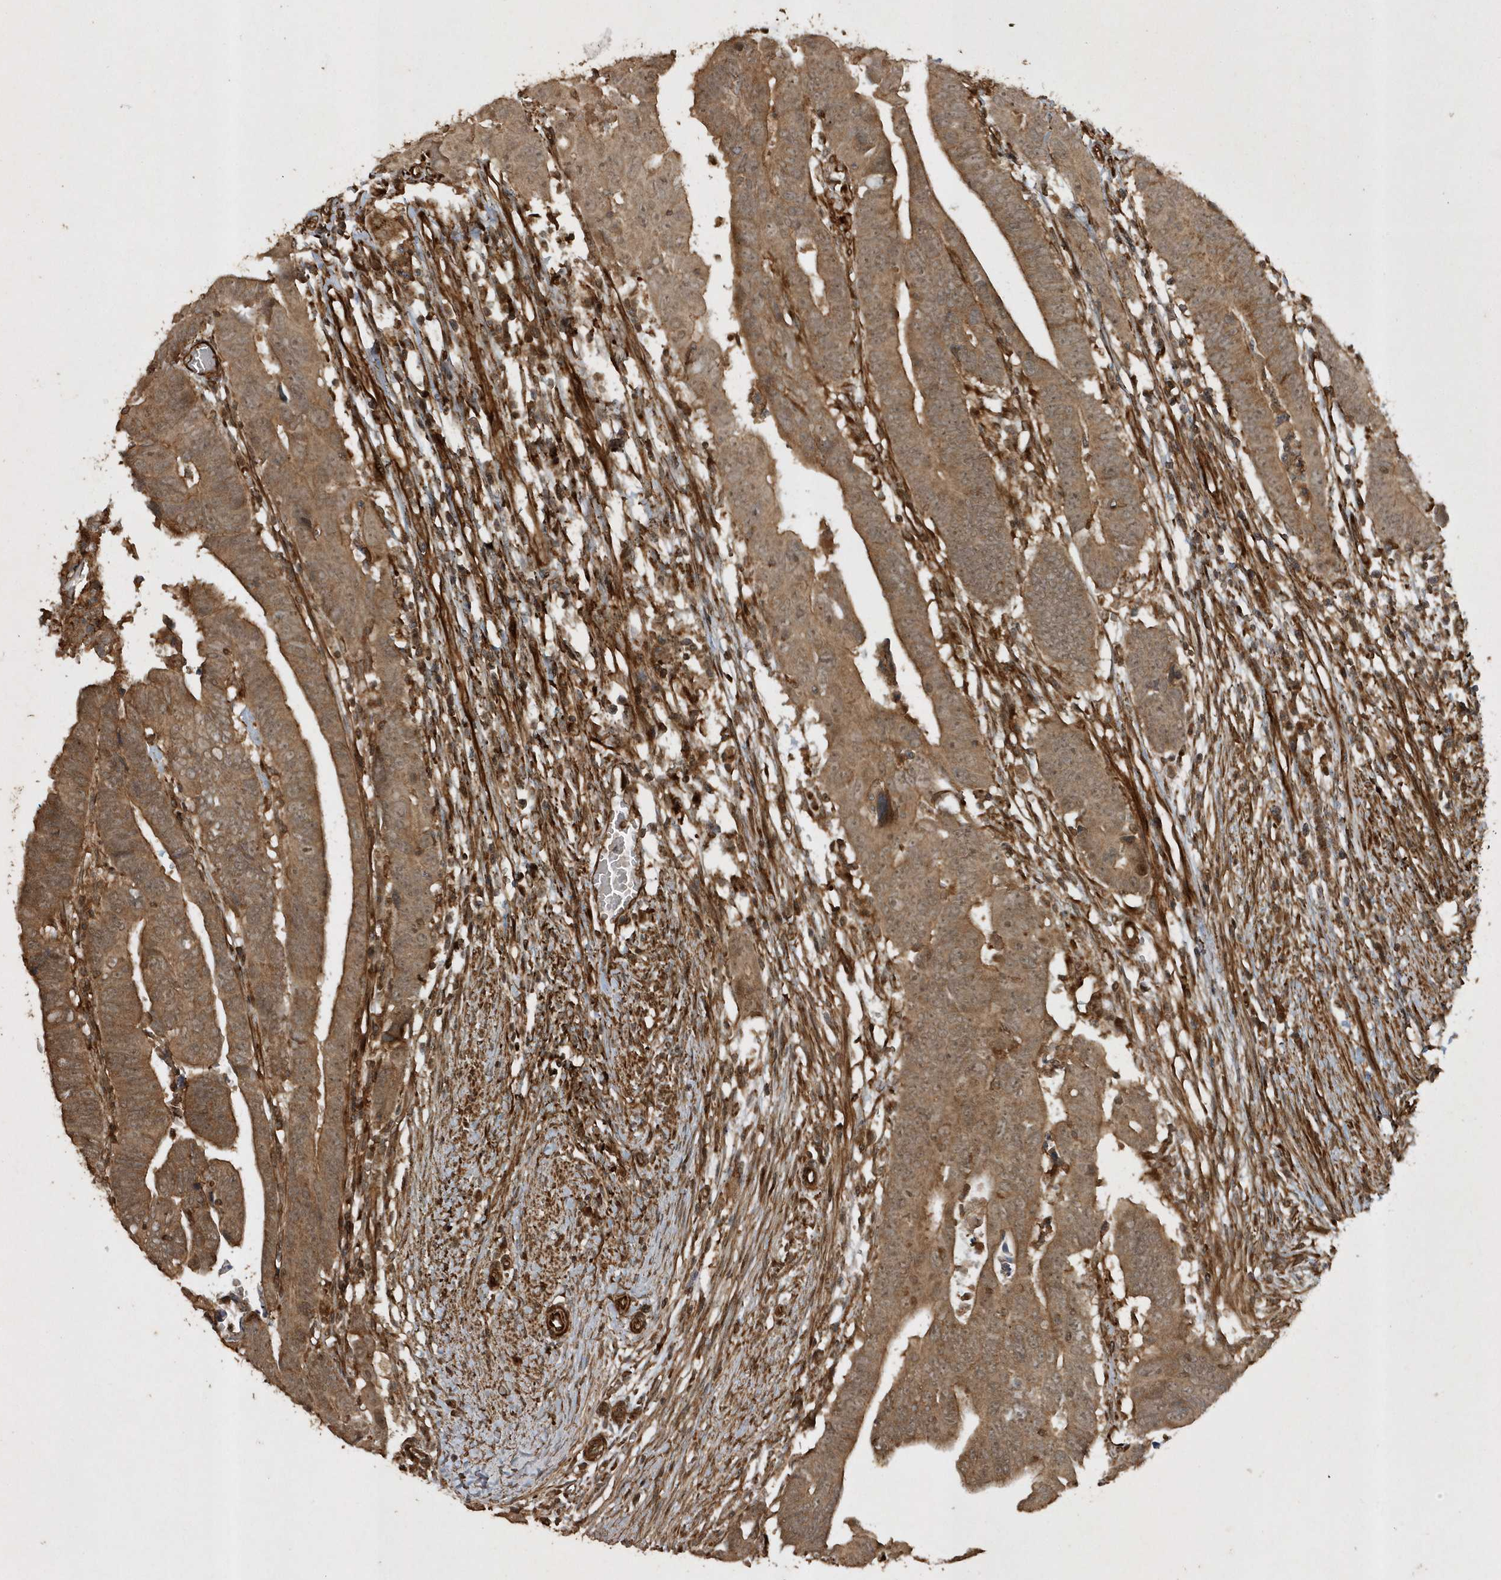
{"staining": {"intensity": "moderate", "quantity": ">75%", "location": "cytoplasmic/membranous"}, "tissue": "colorectal cancer", "cell_type": "Tumor cells", "image_type": "cancer", "snomed": [{"axis": "morphology", "description": "Adenocarcinoma, NOS"}, {"axis": "topography", "description": "Rectum"}], "caption": "Colorectal cancer stained with DAB (3,3'-diaminobenzidine) IHC reveals medium levels of moderate cytoplasmic/membranous positivity in about >75% of tumor cells. The staining was performed using DAB (3,3'-diaminobenzidine), with brown indicating positive protein expression. Nuclei are stained blue with hematoxylin.", "gene": "AVPI1", "patient": {"sex": "female", "age": 65}}